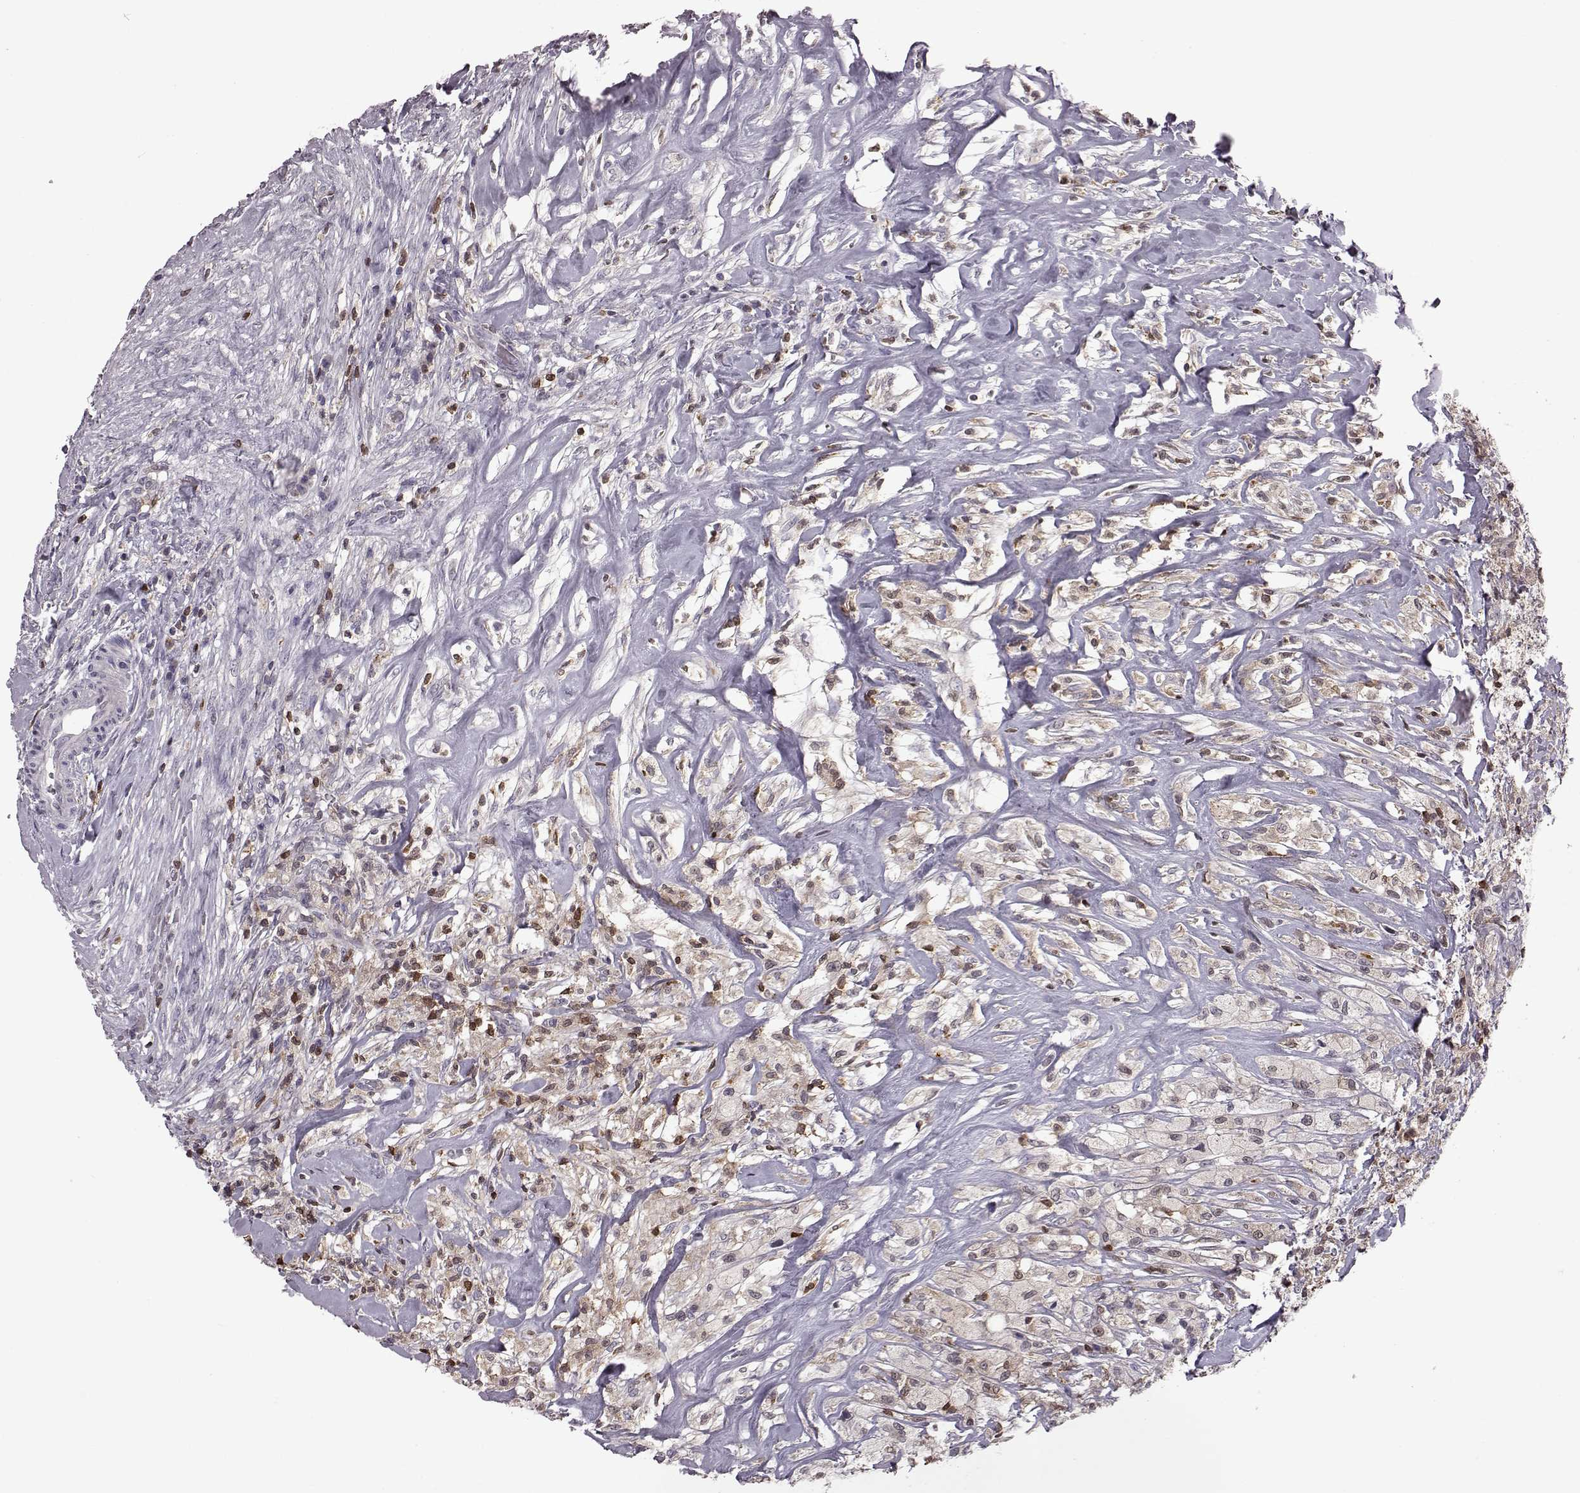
{"staining": {"intensity": "negative", "quantity": "none", "location": "none"}, "tissue": "testis cancer", "cell_type": "Tumor cells", "image_type": "cancer", "snomed": [{"axis": "morphology", "description": "Necrosis, NOS"}, {"axis": "morphology", "description": "Carcinoma, Embryonal, NOS"}, {"axis": "topography", "description": "Testis"}], "caption": "Testis embryonal carcinoma was stained to show a protein in brown. There is no significant staining in tumor cells.", "gene": "DOK2", "patient": {"sex": "male", "age": 19}}